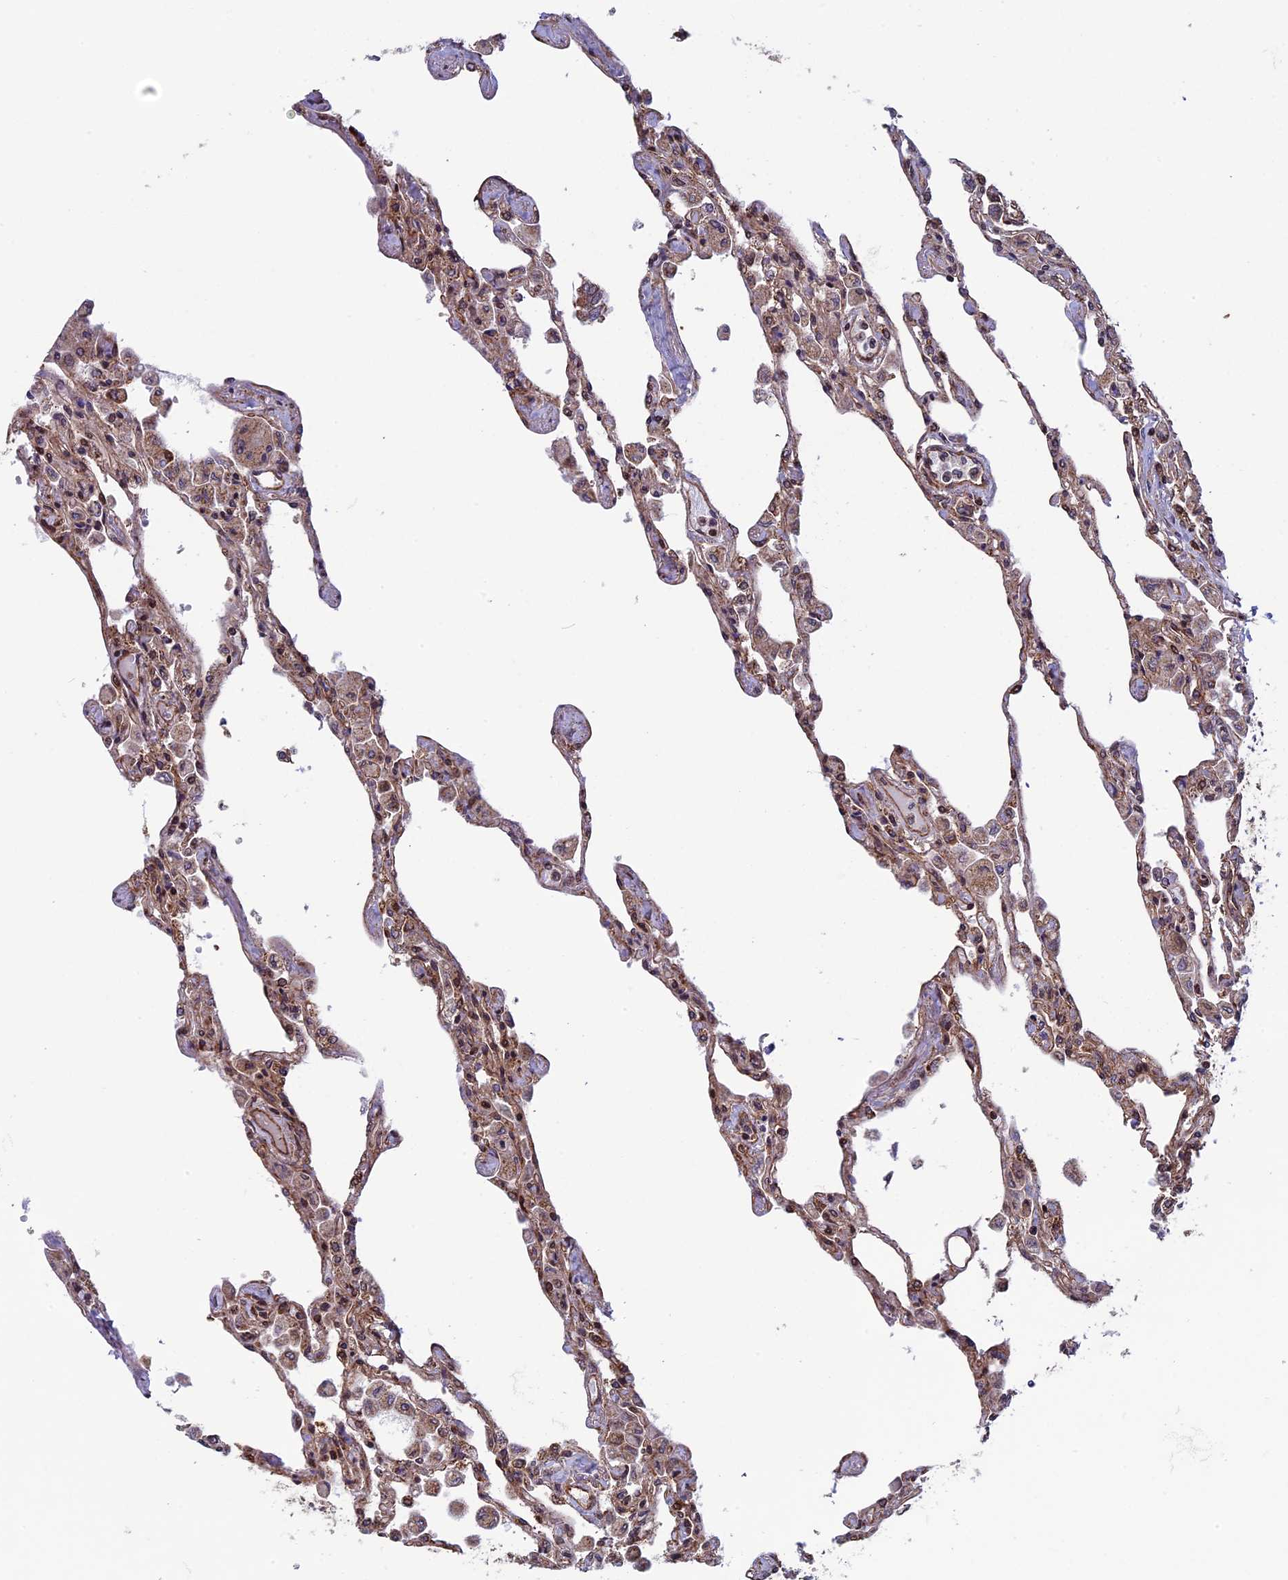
{"staining": {"intensity": "moderate", "quantity": ">75%", "location": "cytoplasmic/membranous"}, "tissue": "lung", "cell_type": "Alveolar cells", "image_type": "normal", "snomed": [{"axis": "morphology", "description": "Normal tissue, NOS"}, {"axis": "topography", "description": "Bronchus"}, {"axis": "topography", "description": "Lung"}], "caption": "This image reveals unremarkable lung stained with IHC to label a protein in brown. The cytoplasmic/membranous of alveolar cells show moderate positivity for the protein. Nuclei are counter-stained blue.", "gene": "CCDC8", "patient": {"sex": "female", "age": 49}}